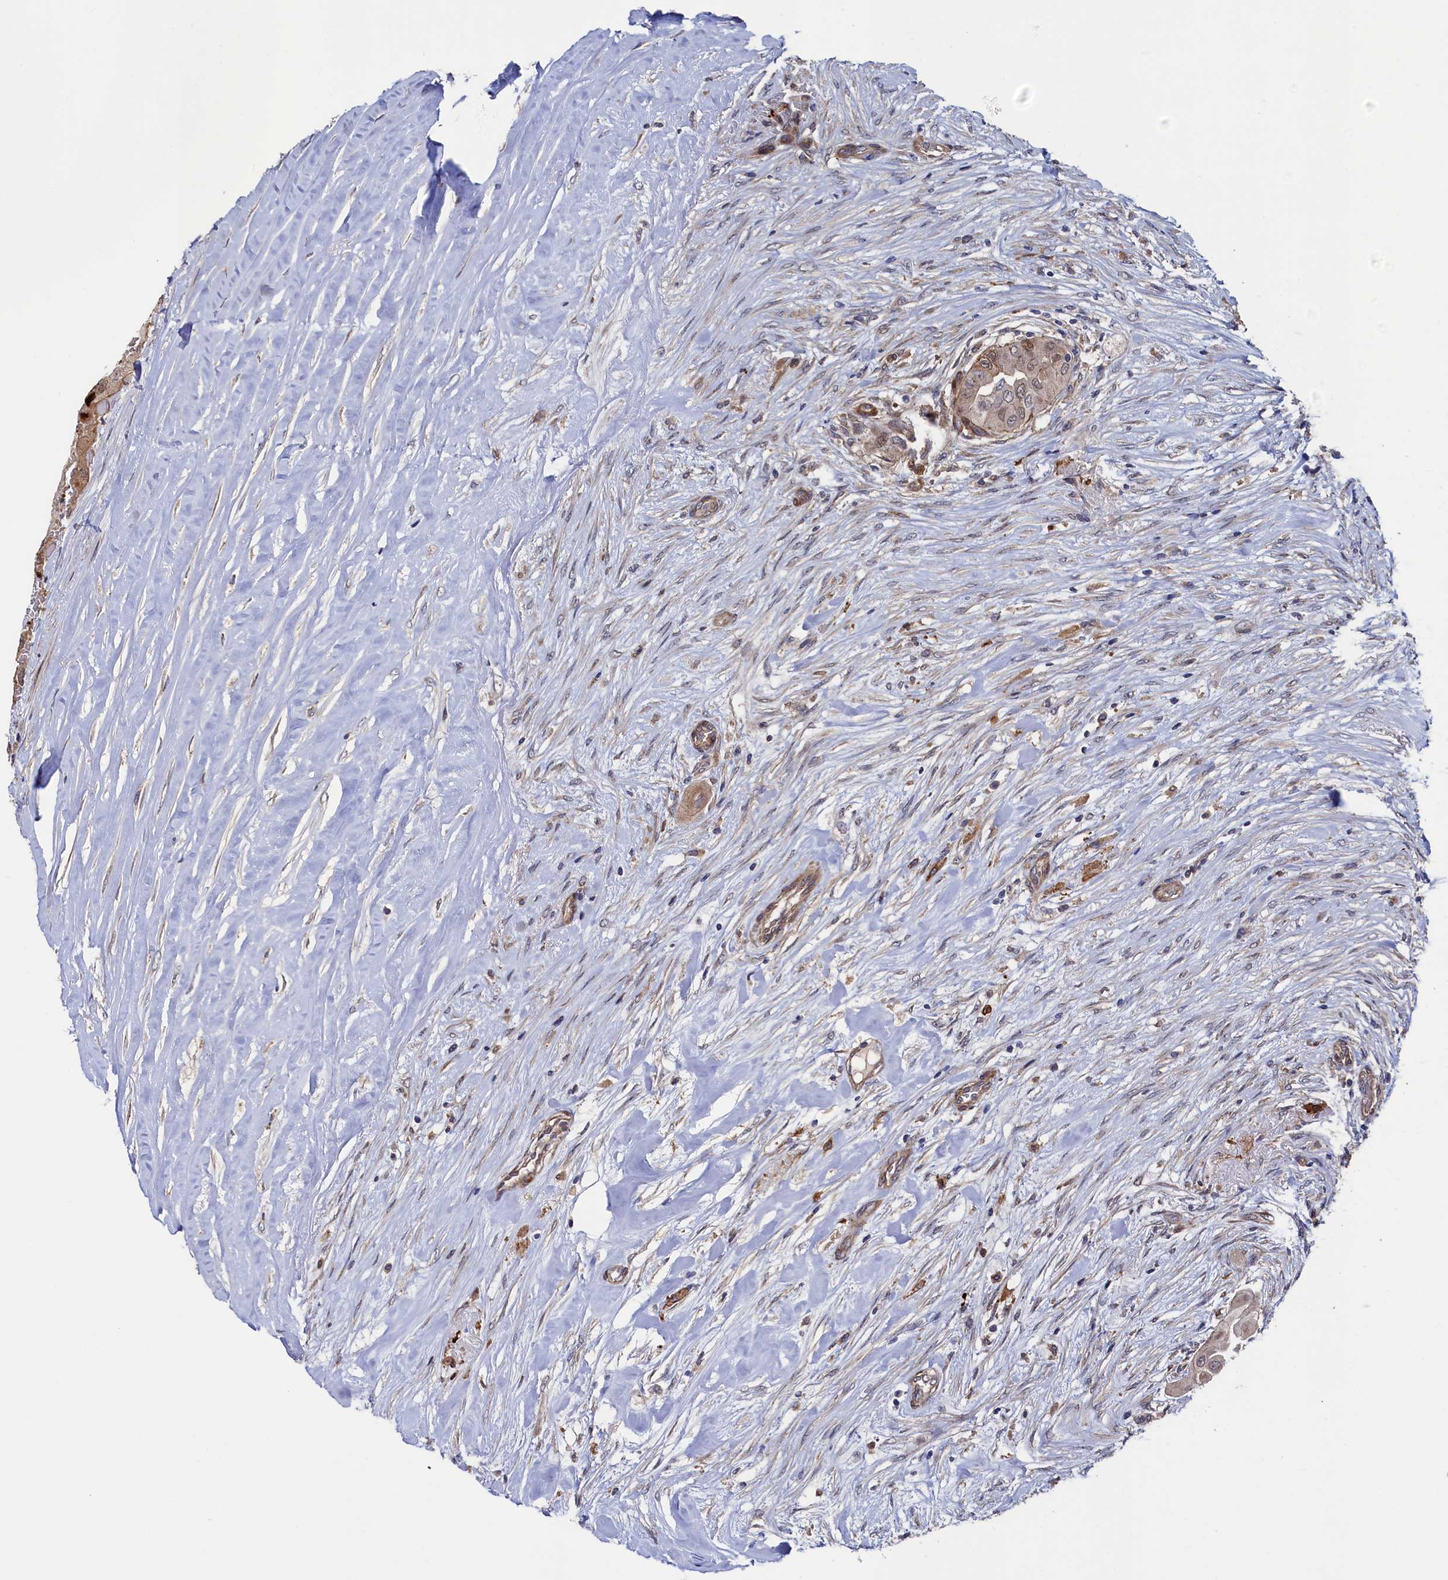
{"staining": {"intensity": "moderate", "quantity": "25%-75%", "location": "nuclear"}, "tissue": "thyroid cancer", "cell_type": "Tumor cells", "image_type": "cancer", "snomed": [{"axis": "morphology", "description": "Papillary adenocarcinoma, NOS"}, {"axis": "topography", "description": "Thyroid gland"}], "caption": "Thyroid papillary adenocarcinoma stained with immunohistochemistry reveals moderate nuclear expression in about 25%-75% of tumor cells.", "gene": "ZNF891", "patient": {"sex": "female", "age": 59}}